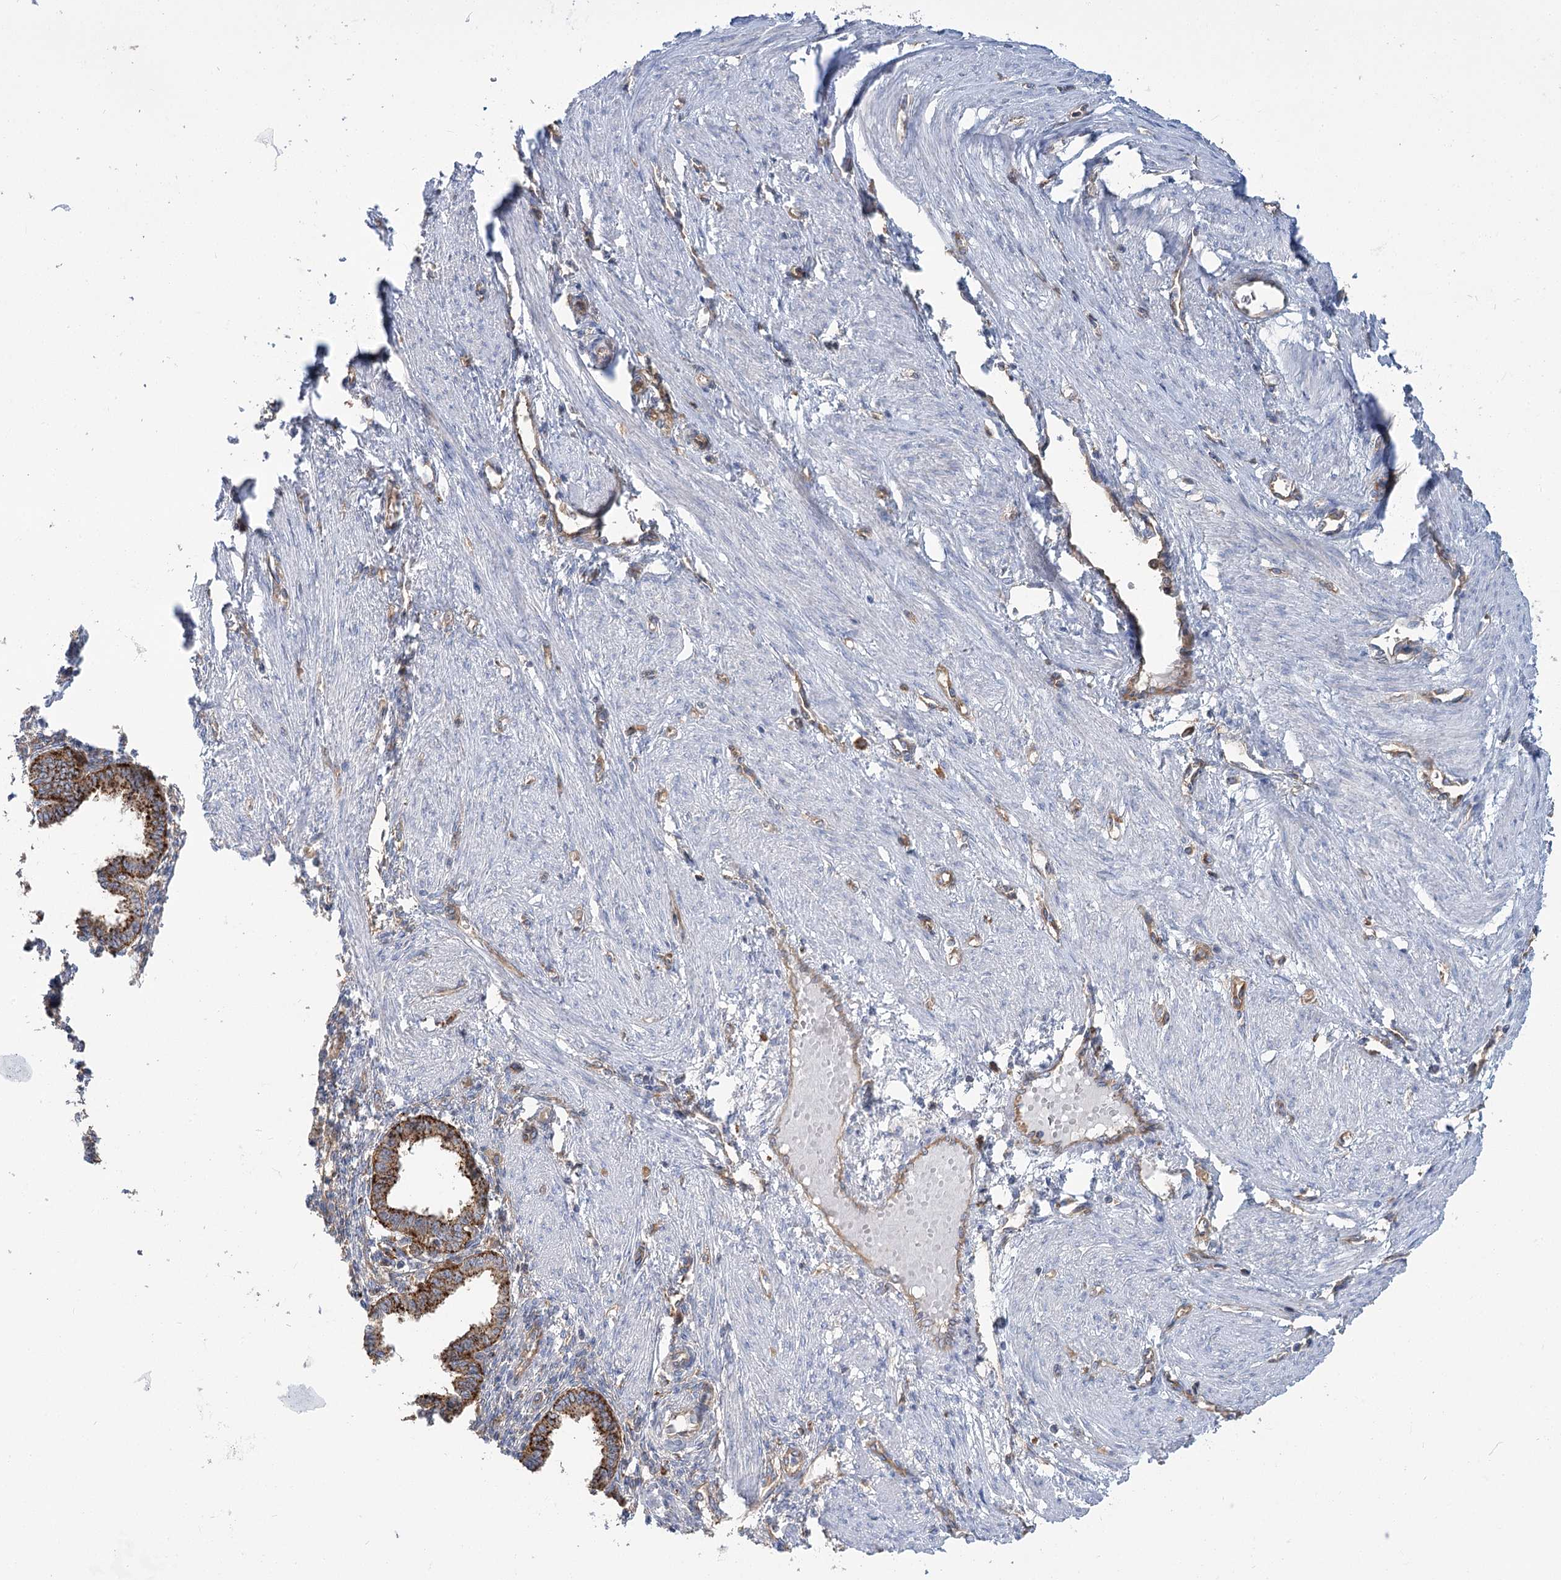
{"staining": {"intensity": "negative", "quantity": "none", "location": "none"}, "tissue": "endometrium", "cell_type": "Cells in endometrial stroma", "image_type": "normal", "snomed": [{"axis": "morphology", "description": "Normal tissue, NOS"}, {"axis": "topography", "description": "Endometrium"}], "caption": "The micrograph exhibits no staining of cells in endometrial stroma in unremarkable endometrium. (Immunohistochemistry (ihc), brightfield microscopy, high magnification).", "gene": "GUSB", "patient": {"sex": "female", "age": 33}}